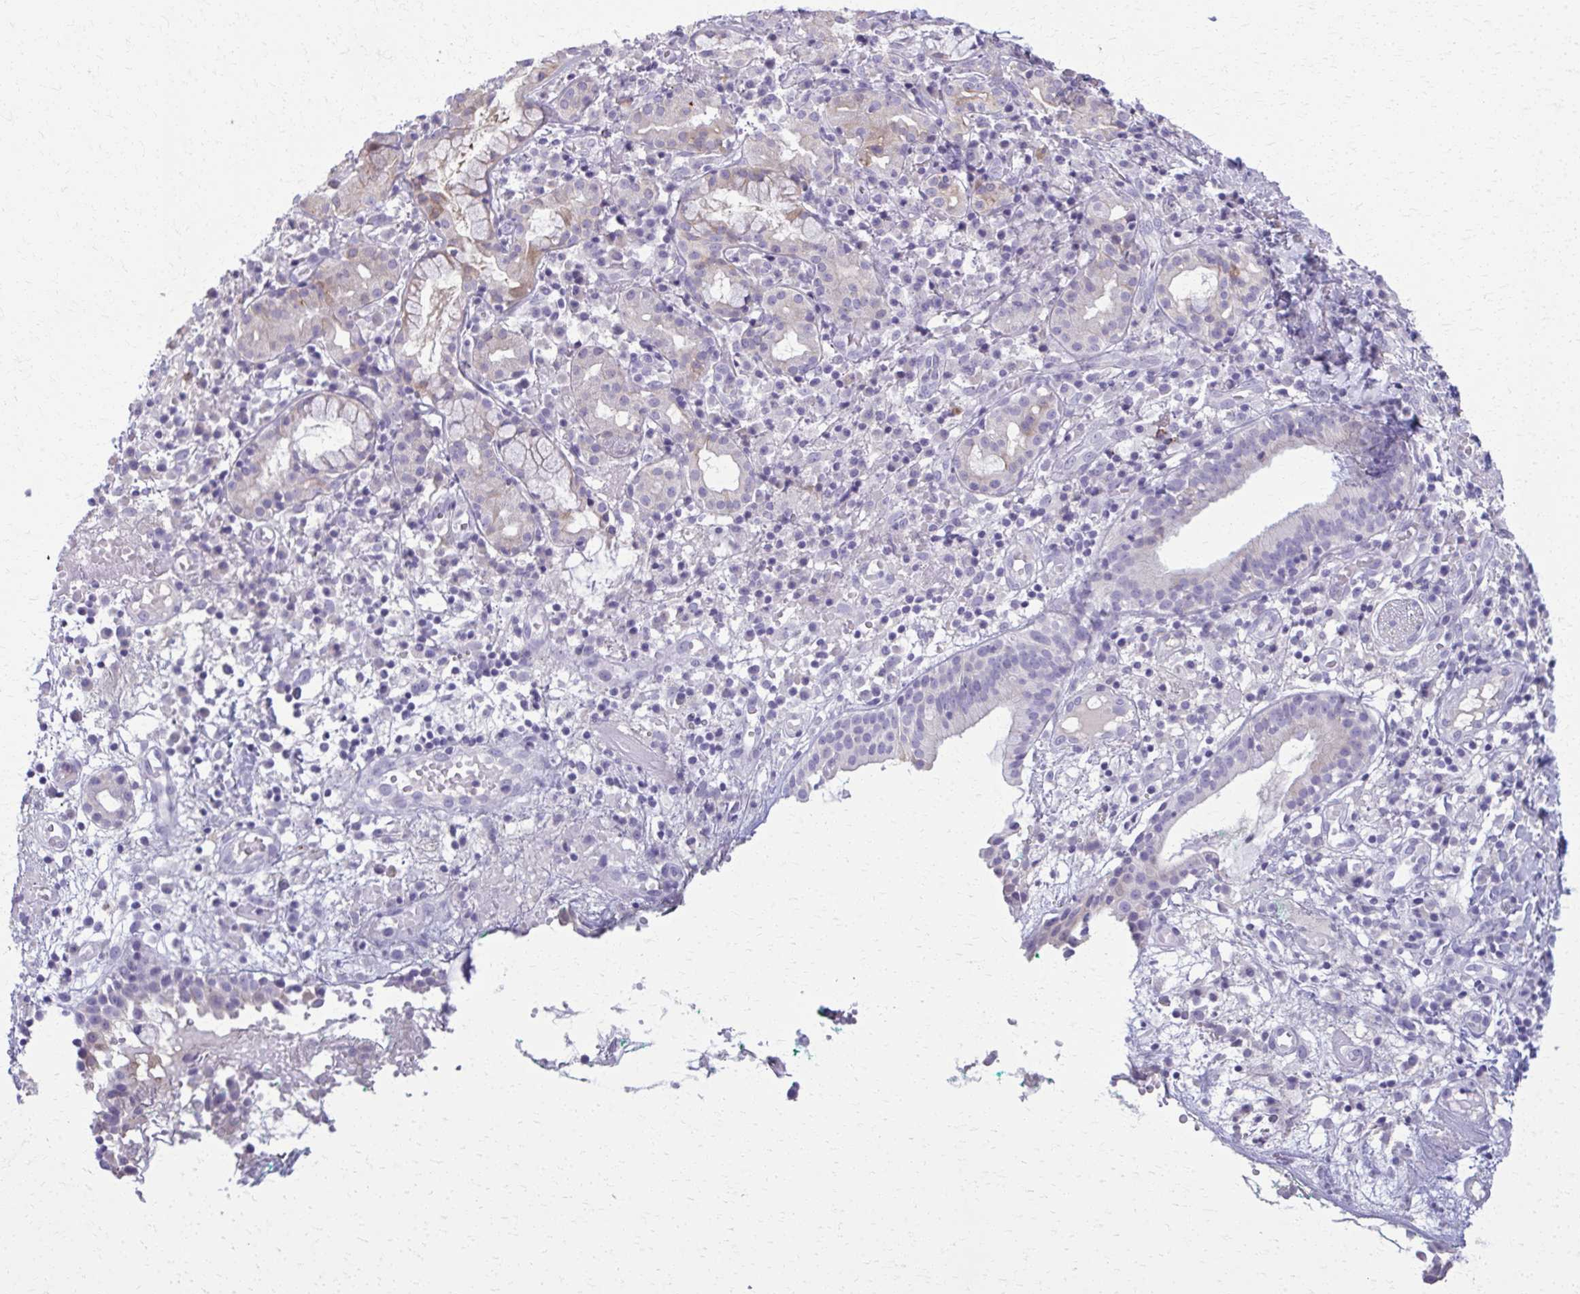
{"staining": {"intensity": "moderate", "quantity": "<25%", "location": "cytoplasmic/membranous"}, "tissue": "nasopharynx", "cell_type": "Respiratory epithelial cells", "image_type": "normal", "snomed": [{"axis": "morphology", "description": "Normal tissue, NOS"}, {"axis": "morphology", "description": "Basal cell carcinoma"}, {"axis": "topography", "description": "Cartilage tissue"}, {"axis": "topography", "description": "Nasopharynx"}, {"axis": "topography", "description": "Oral tissue"}], "caption": "Protein staining of unremarkable nasopharynx exhibits moderate cytoplasmic/membranous positivity in about <25% of respiratory epithelial cells. (DAB (3,3'-diaminobenzidine) IHC with brightfield microscopy, high magnification).", "gene": "ENSG00000275249", "patient": {"sex": "female", "age": 77}}